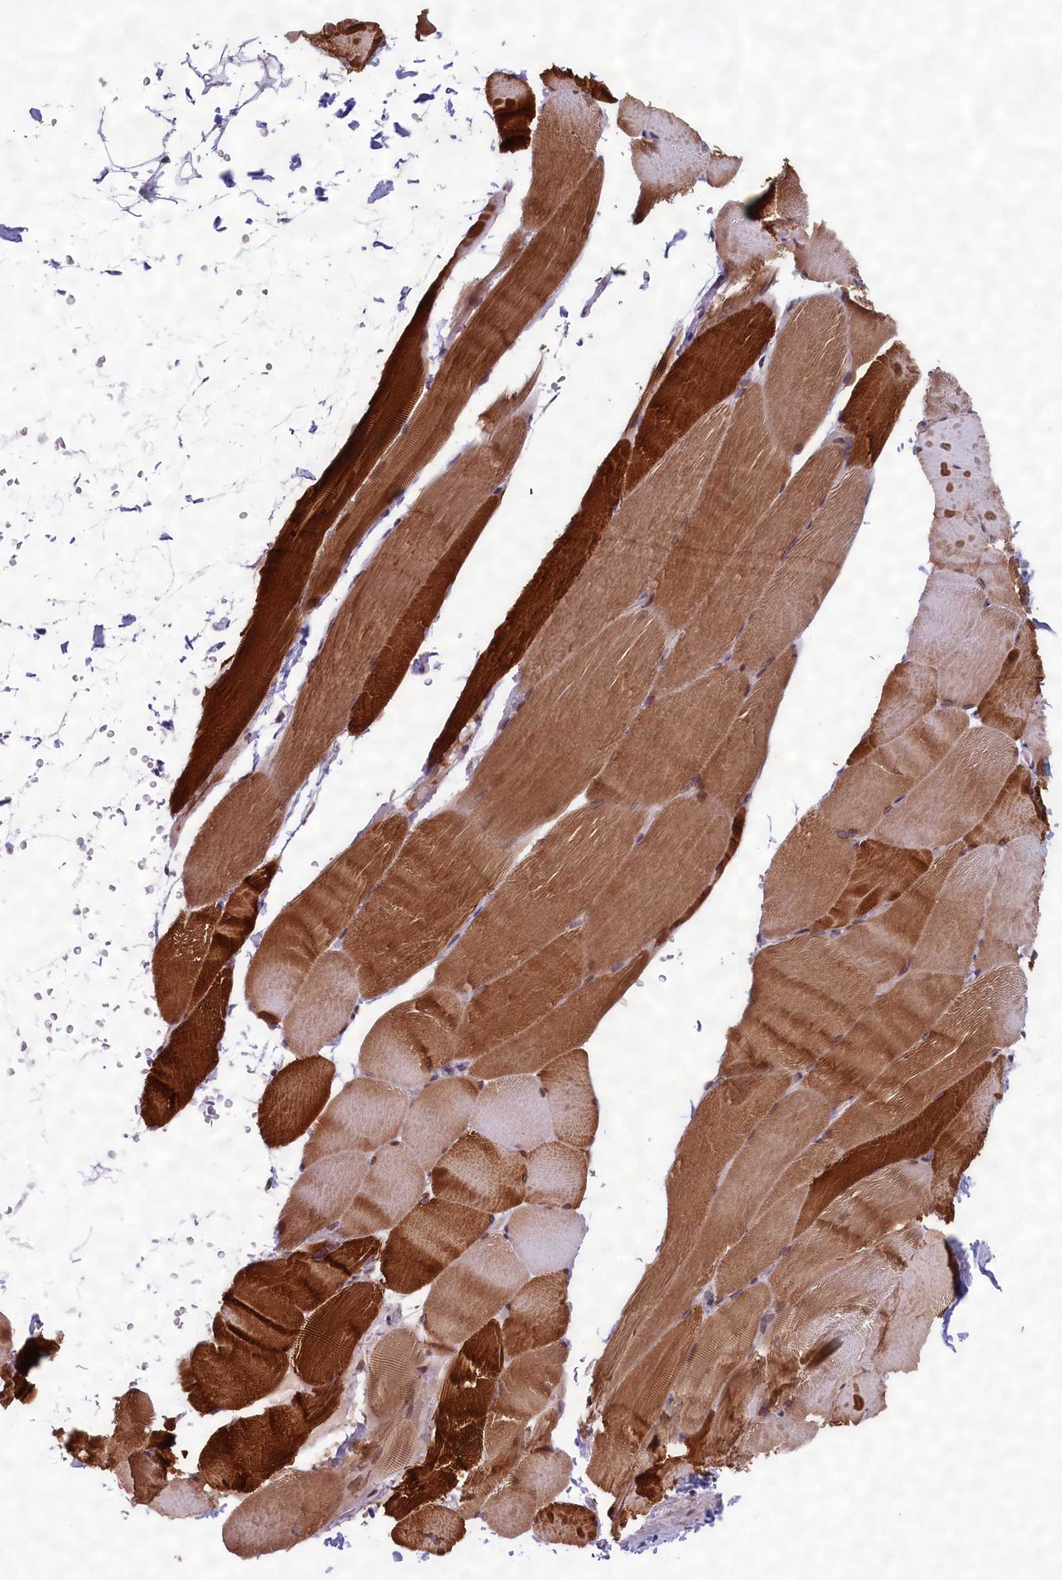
{"staining": {"intensity": "strong", "quantity": "25%-75%", "location": "cytoplasmic/membranous"}, "tissue": "skeletal muscle", "cell_type": "Myocytes", "image_type": "normal", "snomed": [{"axis": "morphology", "description": "Normal tissue, NOS"}, {"axis": "topography", "description": "Skeletal muscle"}, {"axis": "topography", "description": "Parathyroid gland"}], "caption": "Immunohistochemistry (IHC) (DAB) staining of unremarkable skeletal muscle reveals strong cytoplasmic/membranous protein staining in approximately 25%-75% of myocytes.", "gene": "GPSM1", "patient": {"sex": "female", "age": 37}}